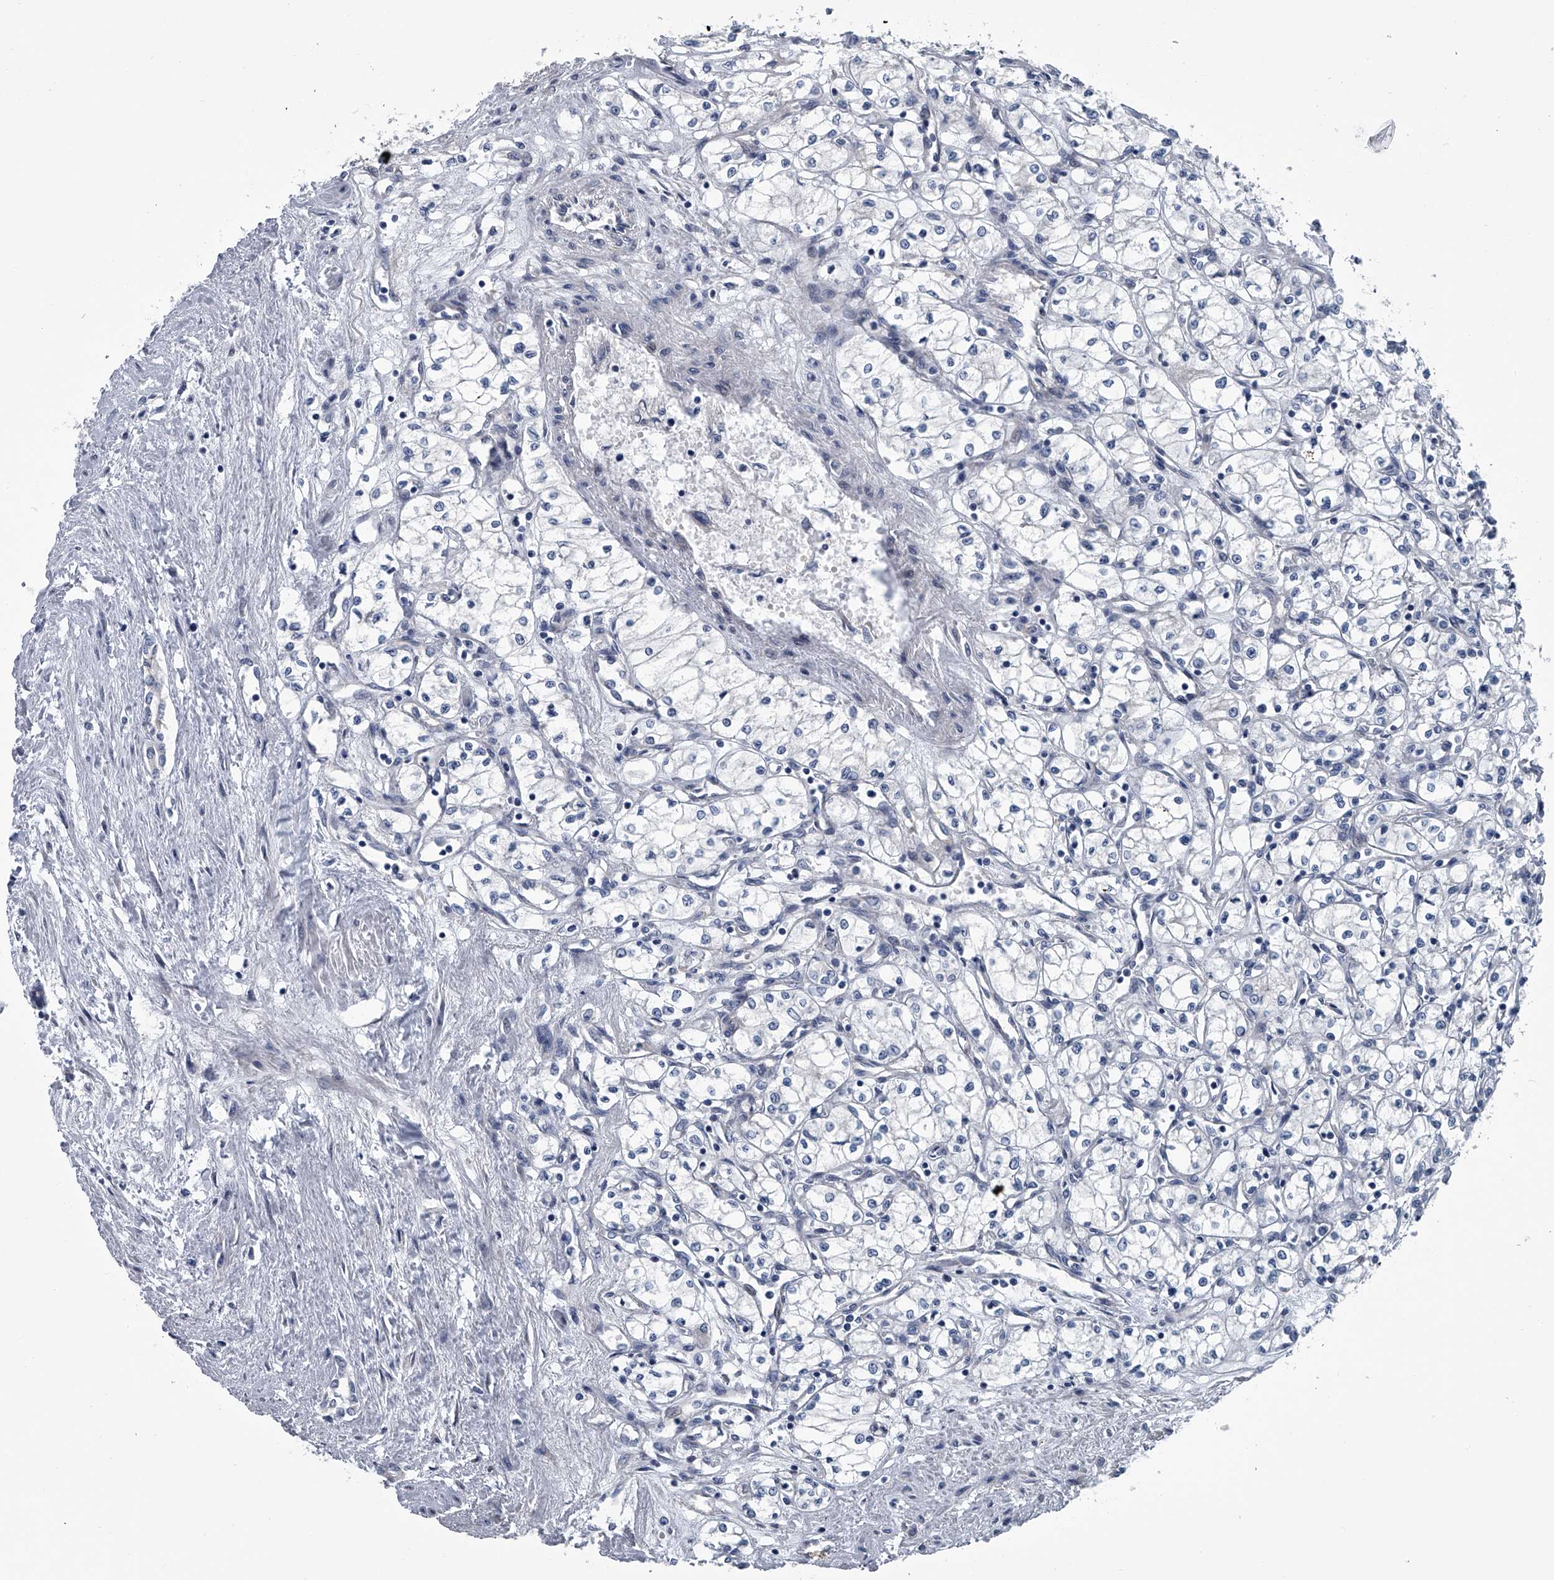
{"staining": {"intensity": "negative", "quantity": "none", "location": "none"}, "tissue": "renal cancer", "cell_type": "Tumor cells", "image_type": "cancer", "snomed": [{"axis": "morphology", "description": "Adenocarcinoma, NOS"}, {"axis": "topography", "description": "Kidney"}], "caption": "This is a photomicrograph of immunohistochemistry staining of renal cancer, which shows no expression in tumor cells.", "gene": "PPP2R5D", "patient": {"sex": "male", "age": 59}}